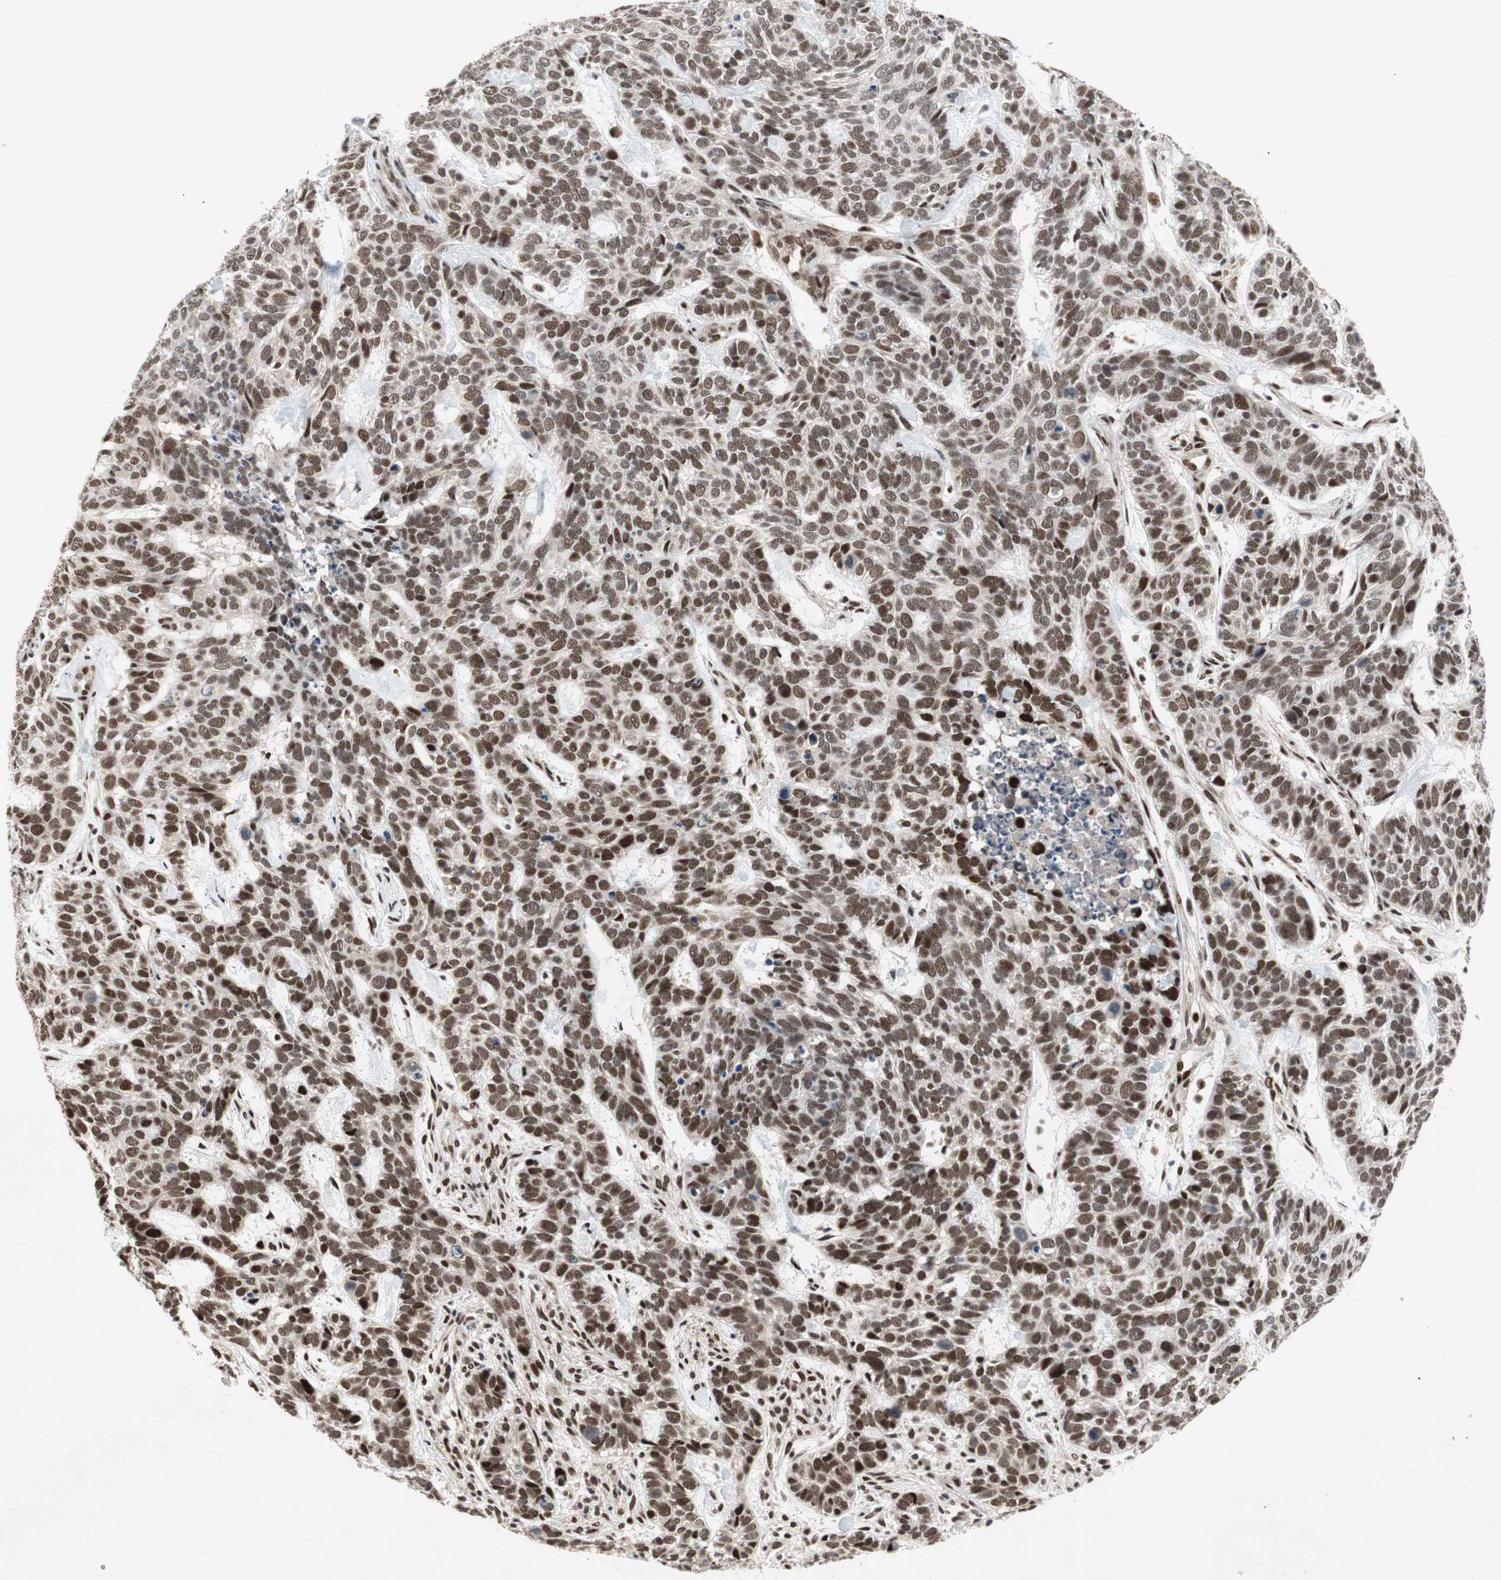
{"staining": {"intensity": "strong", "quantity": ">75%", "location": "nuclear"}, "tissue": "skin cancer", "cell_type": "Tumor cells", "image_type": "cancer", "snomed": [{"axis": "morphology", "description": "Basal cell carcinoma"}, {"axis": "topography", "description": "Skin"}], "caption": "Immunohistochemical staining of skin basal cell carcinoma displays high levels of strong nuclear protein expression in approximately >75% of tumor cells.", "gene": "TCF12", "patient": {"sex": "male", "age": 87}}